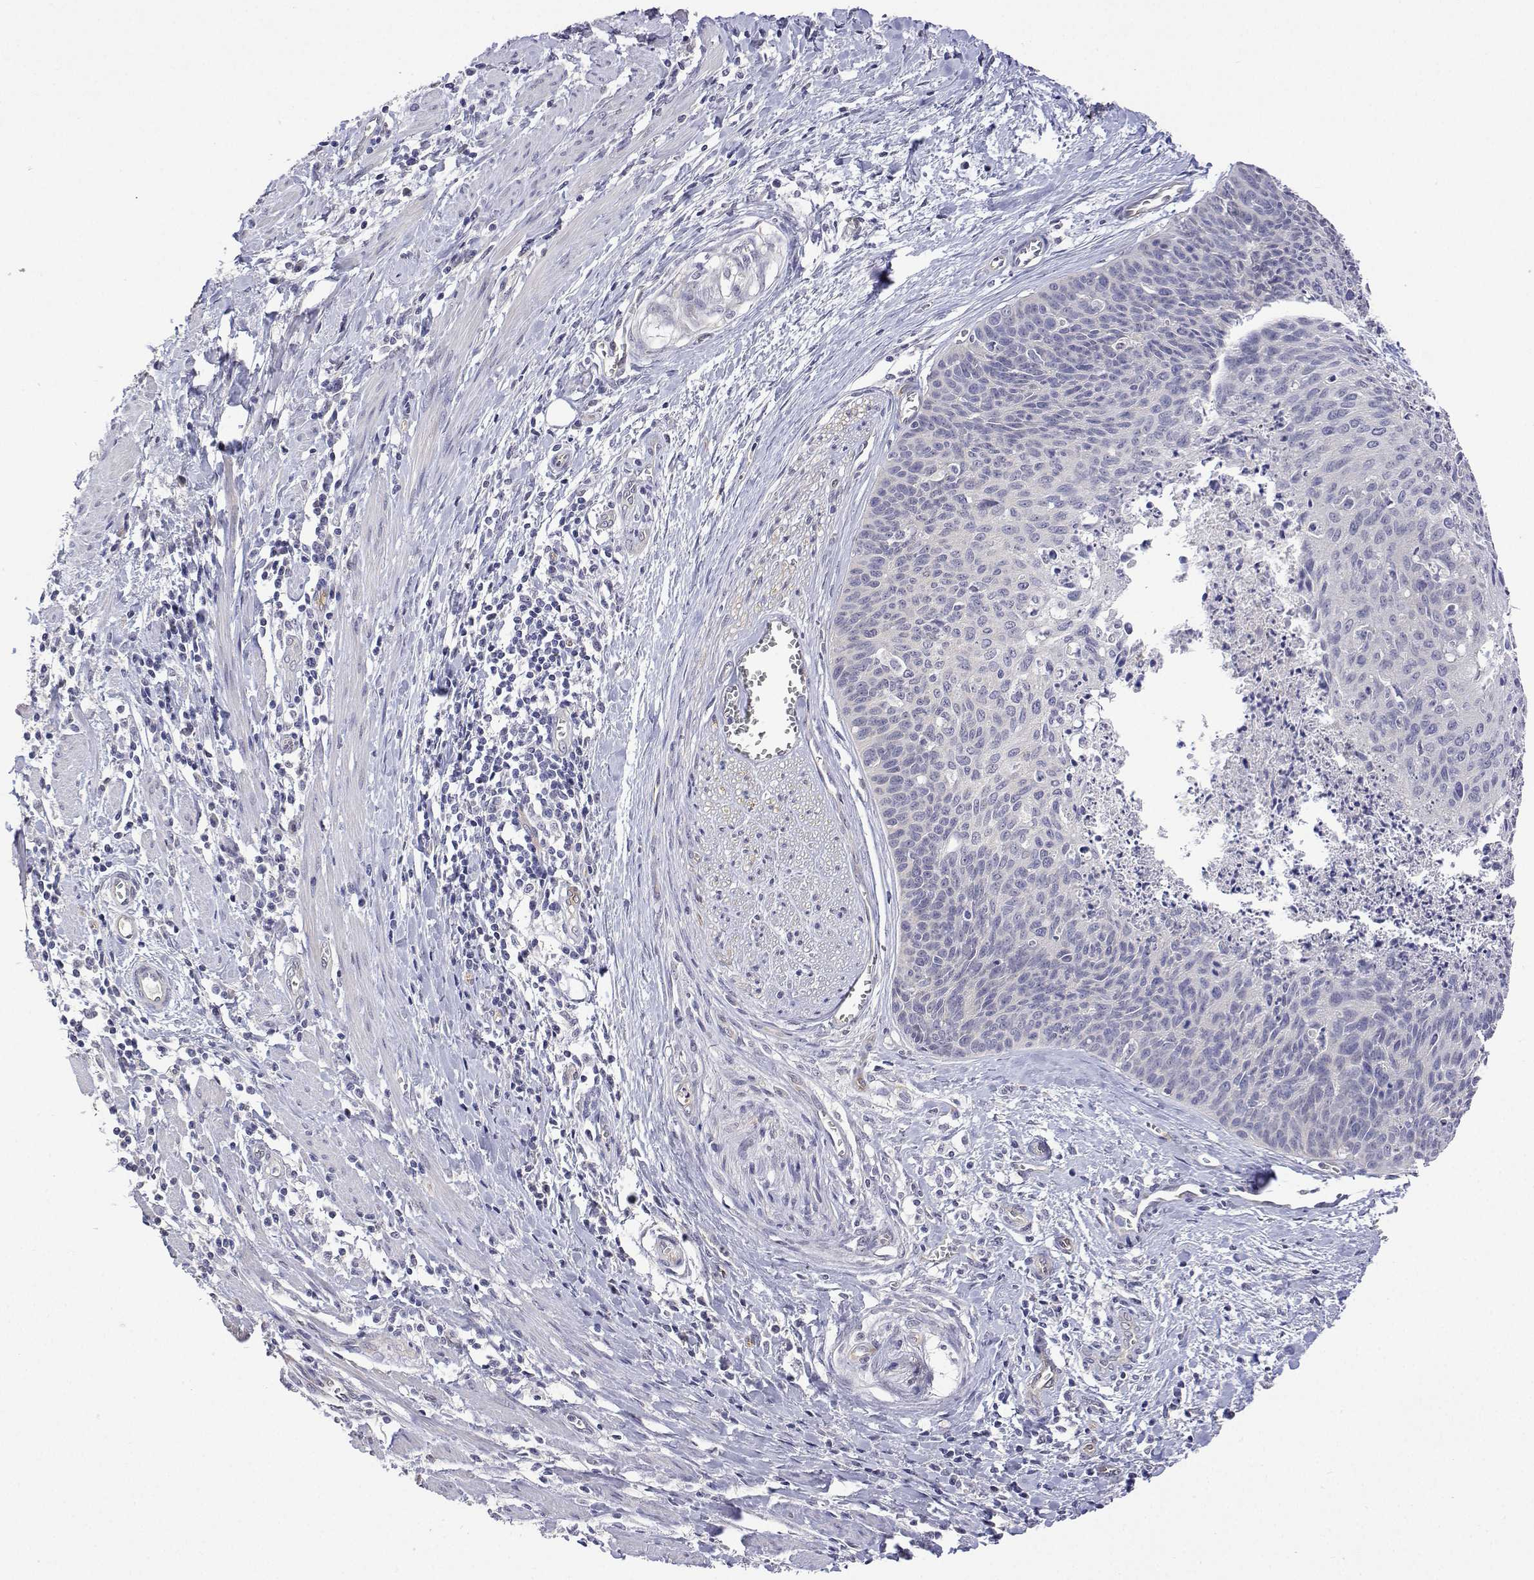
{"staining": {"intensity": "negative", "quantity": "none", "location": "none"}, "tissue": "cervical cancer", "cell_type": "Tumor cells", "image_type": "cancer", "snomed": [{"axis": "morphology", "description": "Squamous cell carcinoma, NOS"}, {"axis": "topography", "description": "Cervix"}], "caption": "Tumor cells are negative for brown protein staining in squamous cell carcinoma (cervical). (Stains: DAB immunohistochemistry (IHC) with hematoxylin counter stain, Microscopy: brightfield microscopy at high magnification).", "gene": "PLCB1", "patient": {"sex": "female", "age": 55}}